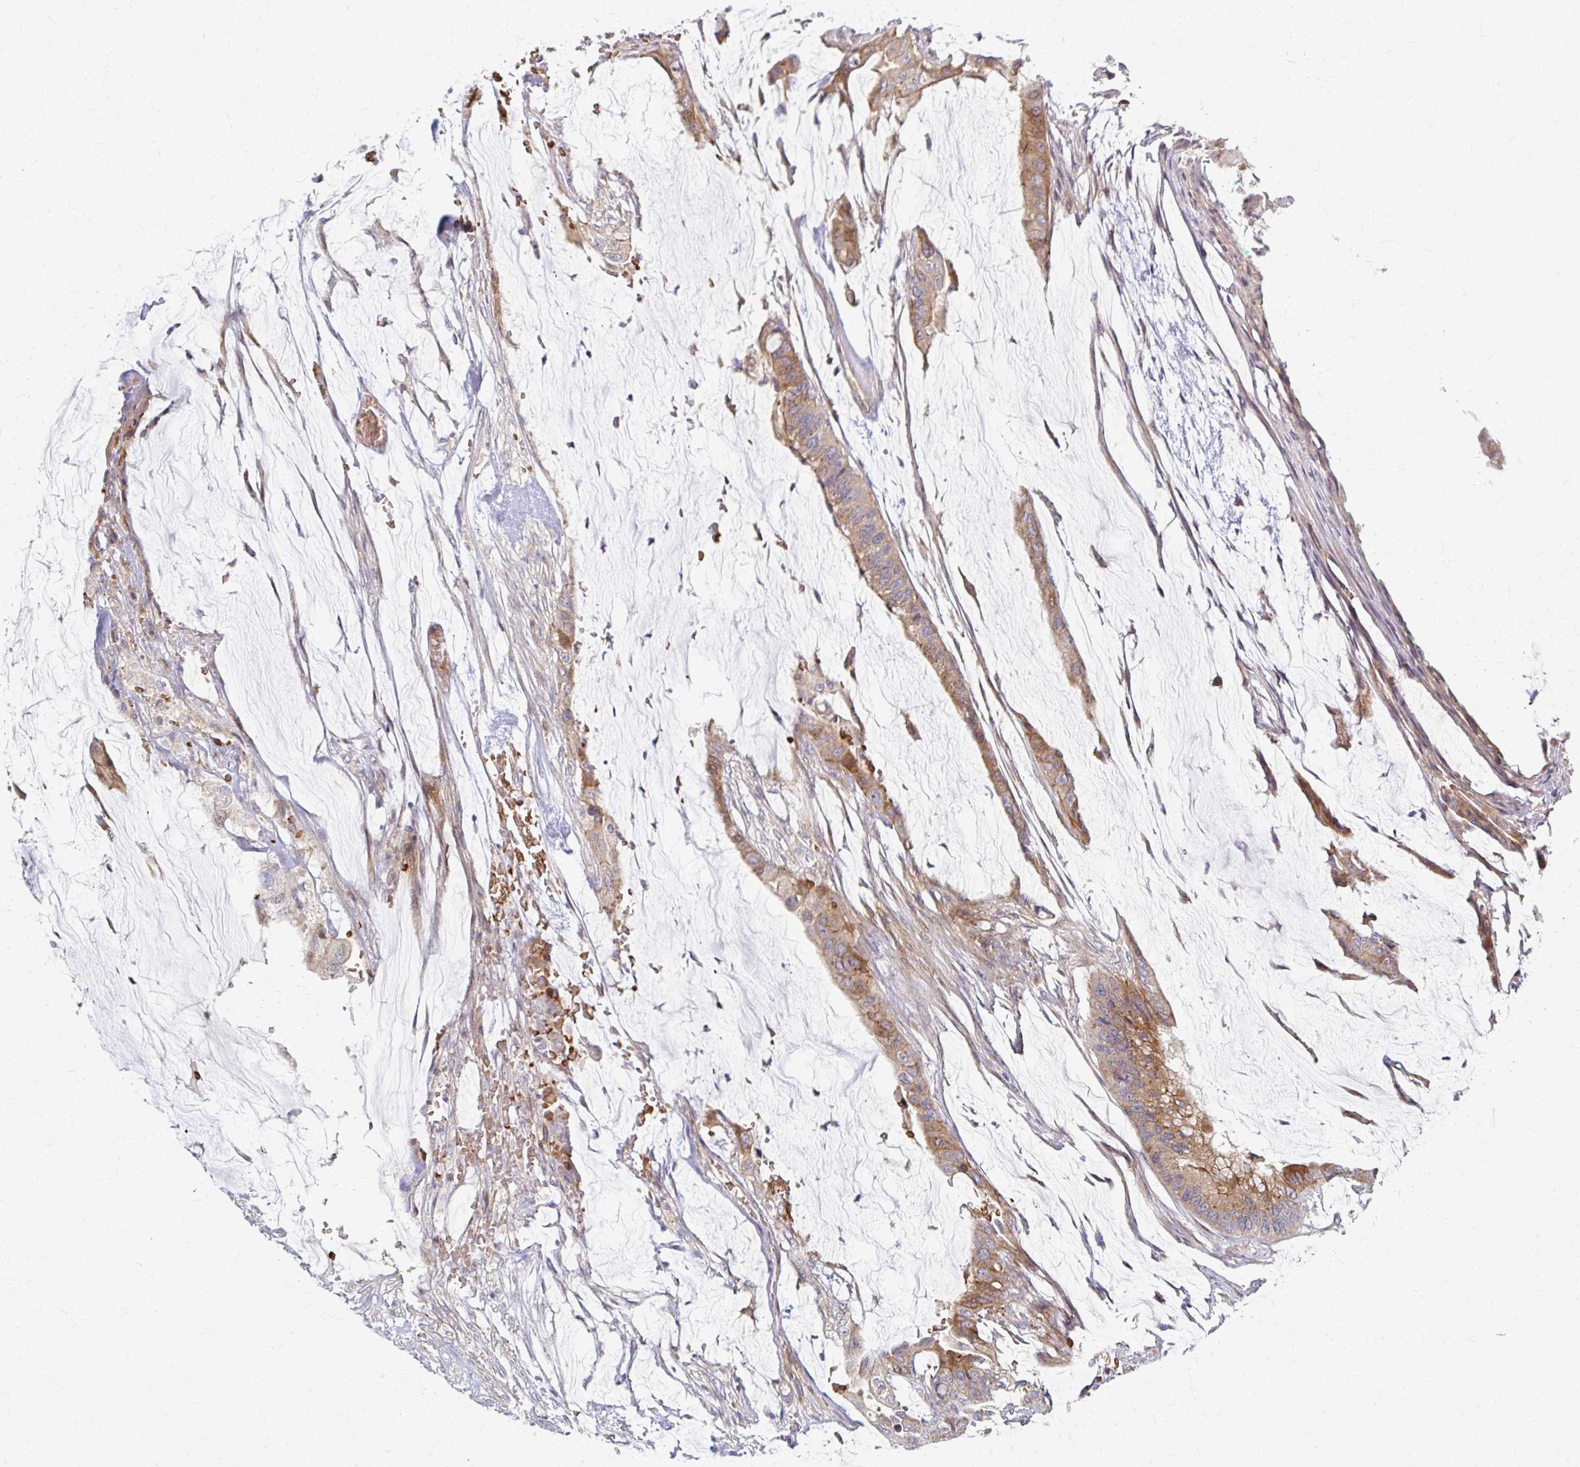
{"staining": {"intensity": "moderate", "quantity": ">75%", "location": "cytoplasmic/membranous"}, "tissue": "colorectal cancer", "cell_type": "Tumor cells", "image_type": "cancer", "snomed": [{"axis": "morphology", "description": "Adenocarcinoma, NOS"}, {"axis": "topography", "description": "Rectum"}], "caption": "This is a photomicrograph of immunohistochemistry (IHC) staining of colorectal cancer, which shows moderate staining in the cytoplasmic/membranous of tumor cells.", "gene": "SKA2", "patient": {"sex": "female", "age": 59}}